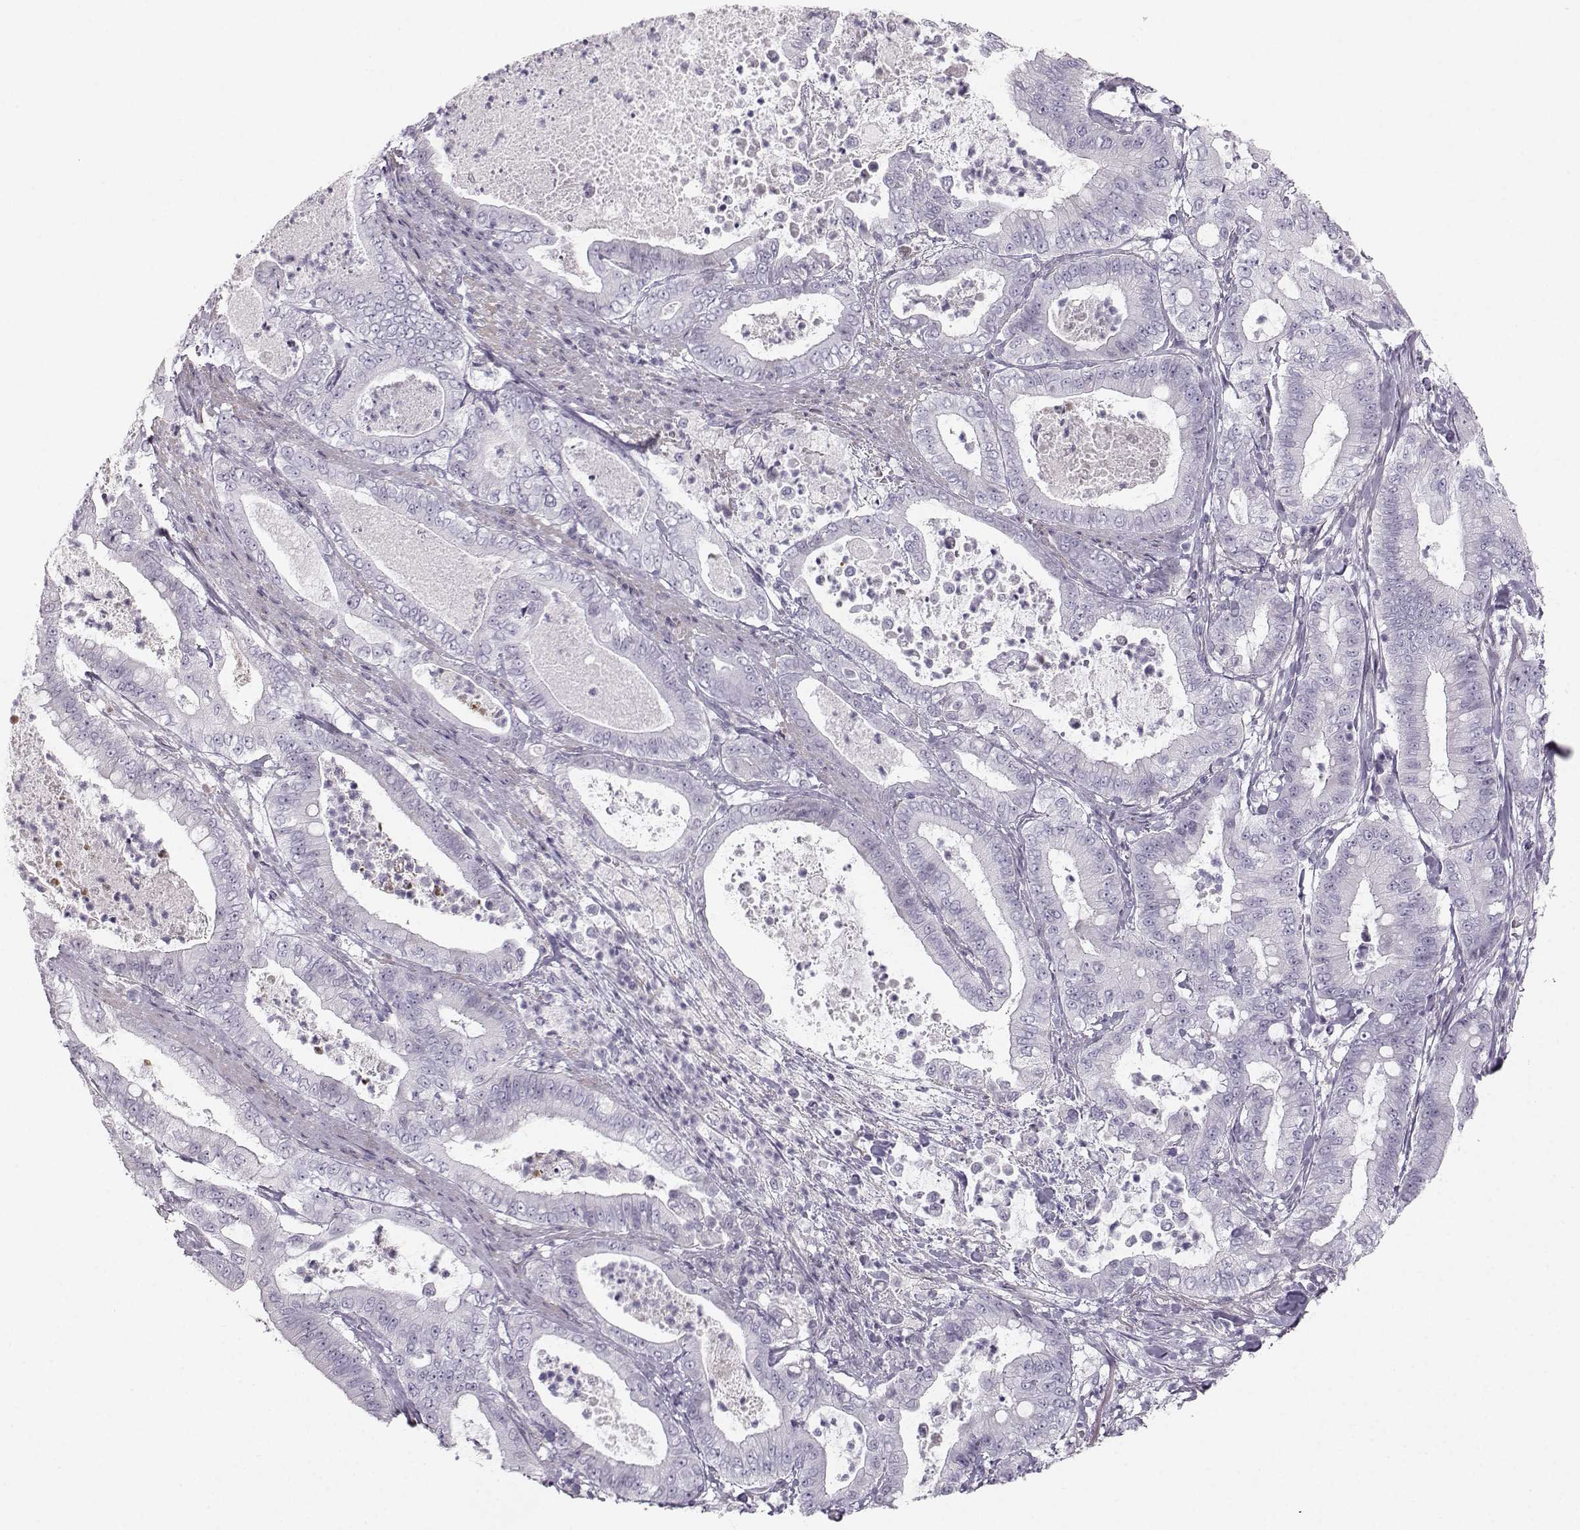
{"staining": {"intensity": "negative", "quantity": "none", "location": "none"}, "tissue": "pancreatic cancer", "cell_type": "Tumor cells", "image_type": "cancer", "snomed": [{"axis": "morphology", "description": "Adenocarcinoma, NOS"}, {"axis": "topography", "description": "Pancreas"}], "caption": "This is an immunohistochemistry (IHC) micrograph of pancreatic cancer. There is no staining in tumor cells.", "gene": "CASR", "patient": {"sex": "male", "age": 71}}